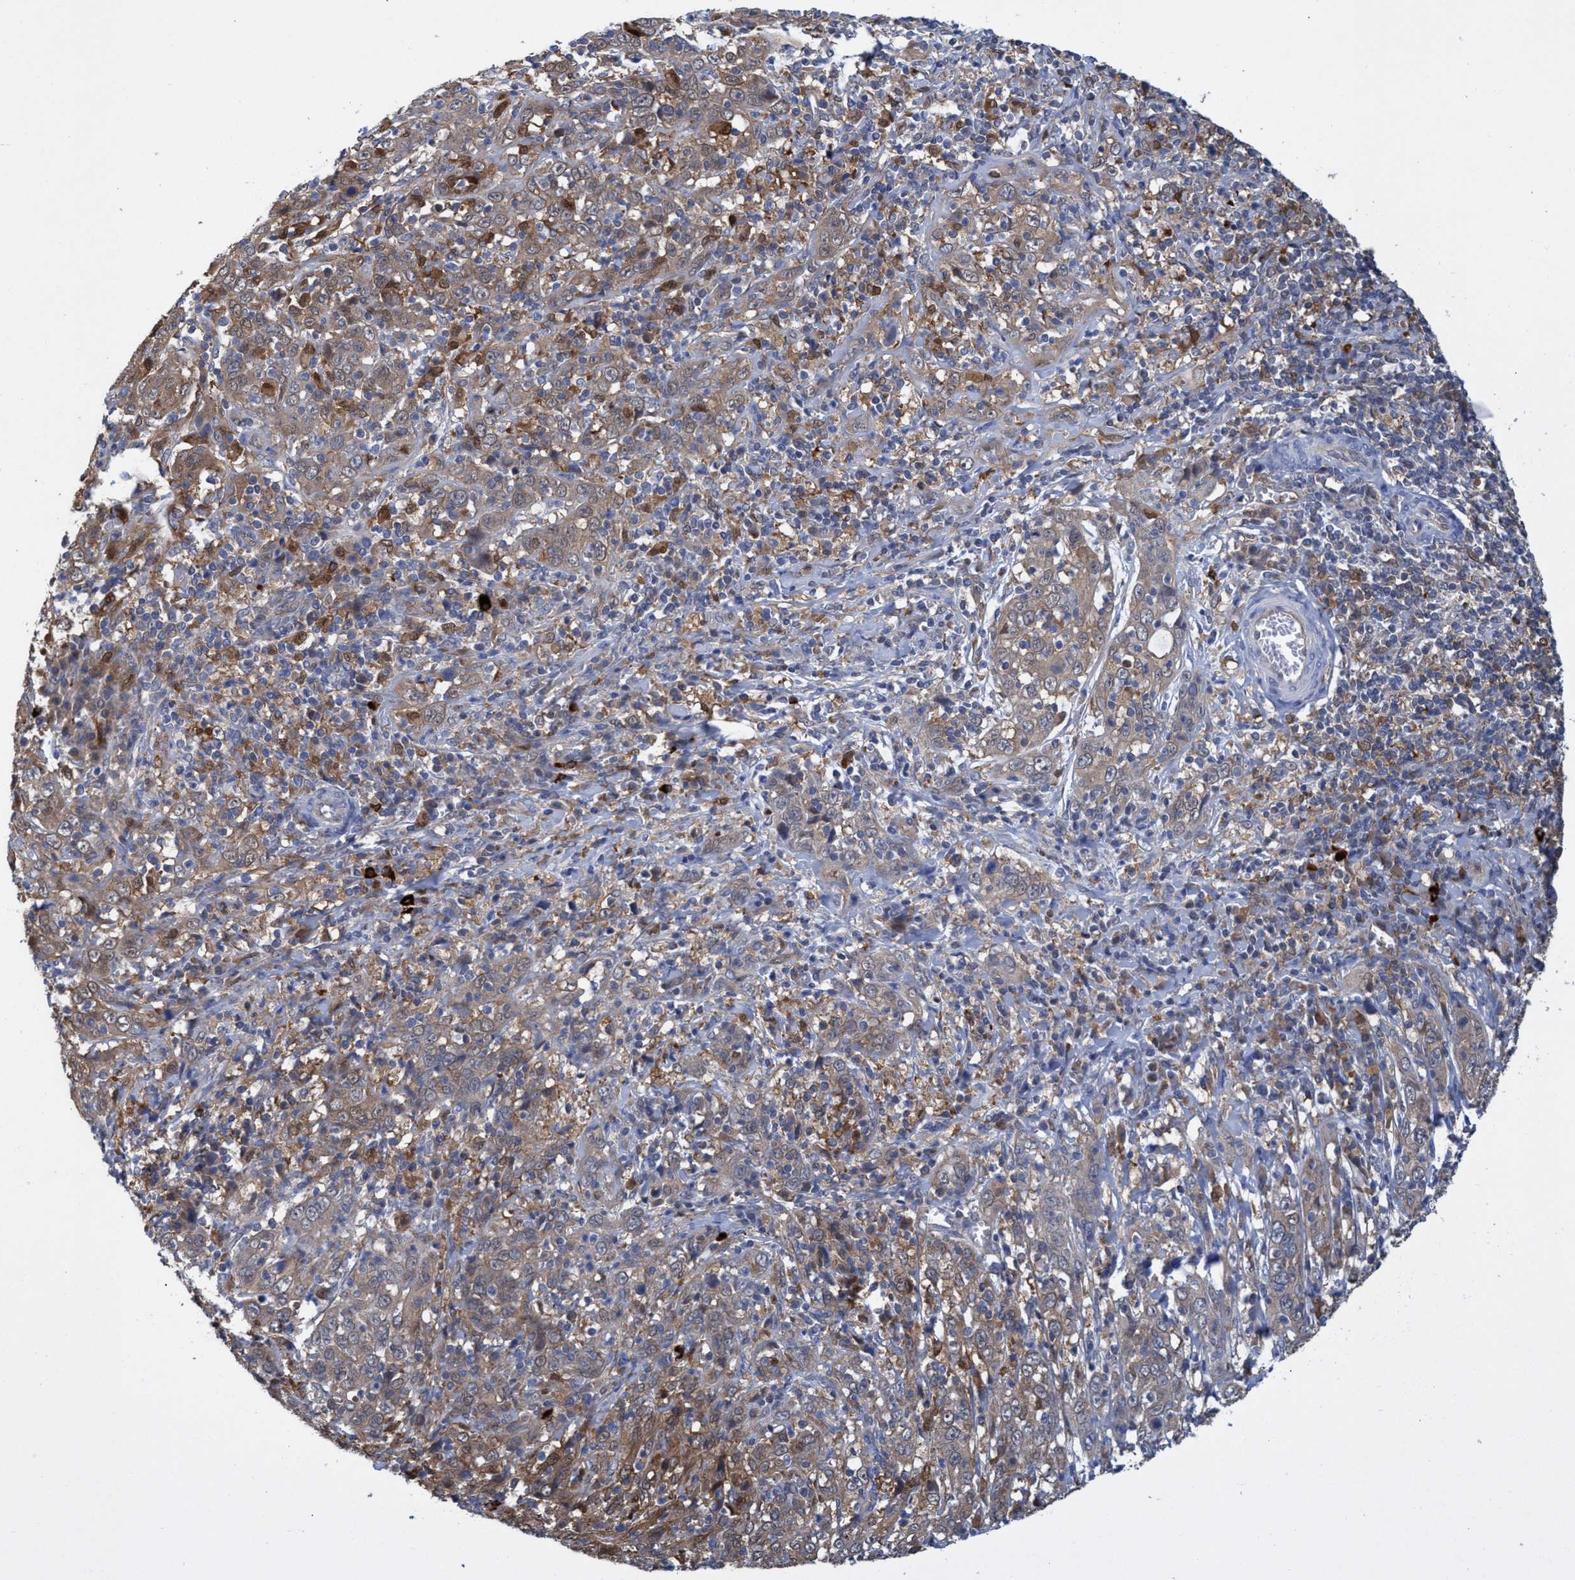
{"staining": {"intensity": "moderate", "quantity": ">75%", "location": "cytoplasmic/membranous"}, "tissue": "cervical cancer", "cell_type": "Tumor cells", "image_type": "cancer", "snomed": [{"axis": "morphology", "description": "Squamous cell carcinoma, NOS"}, {"axis": "topography", "description": "Cervix"}], "caption": "Squamous cell carcinoma (cervical) stained for a protein (brown) exhibits moderate cytoplasmic/membranous positive staining in approximately >75% of tumor cells.", "gene": "PNPO", "patient": {"sex": "female", "age": 46}}